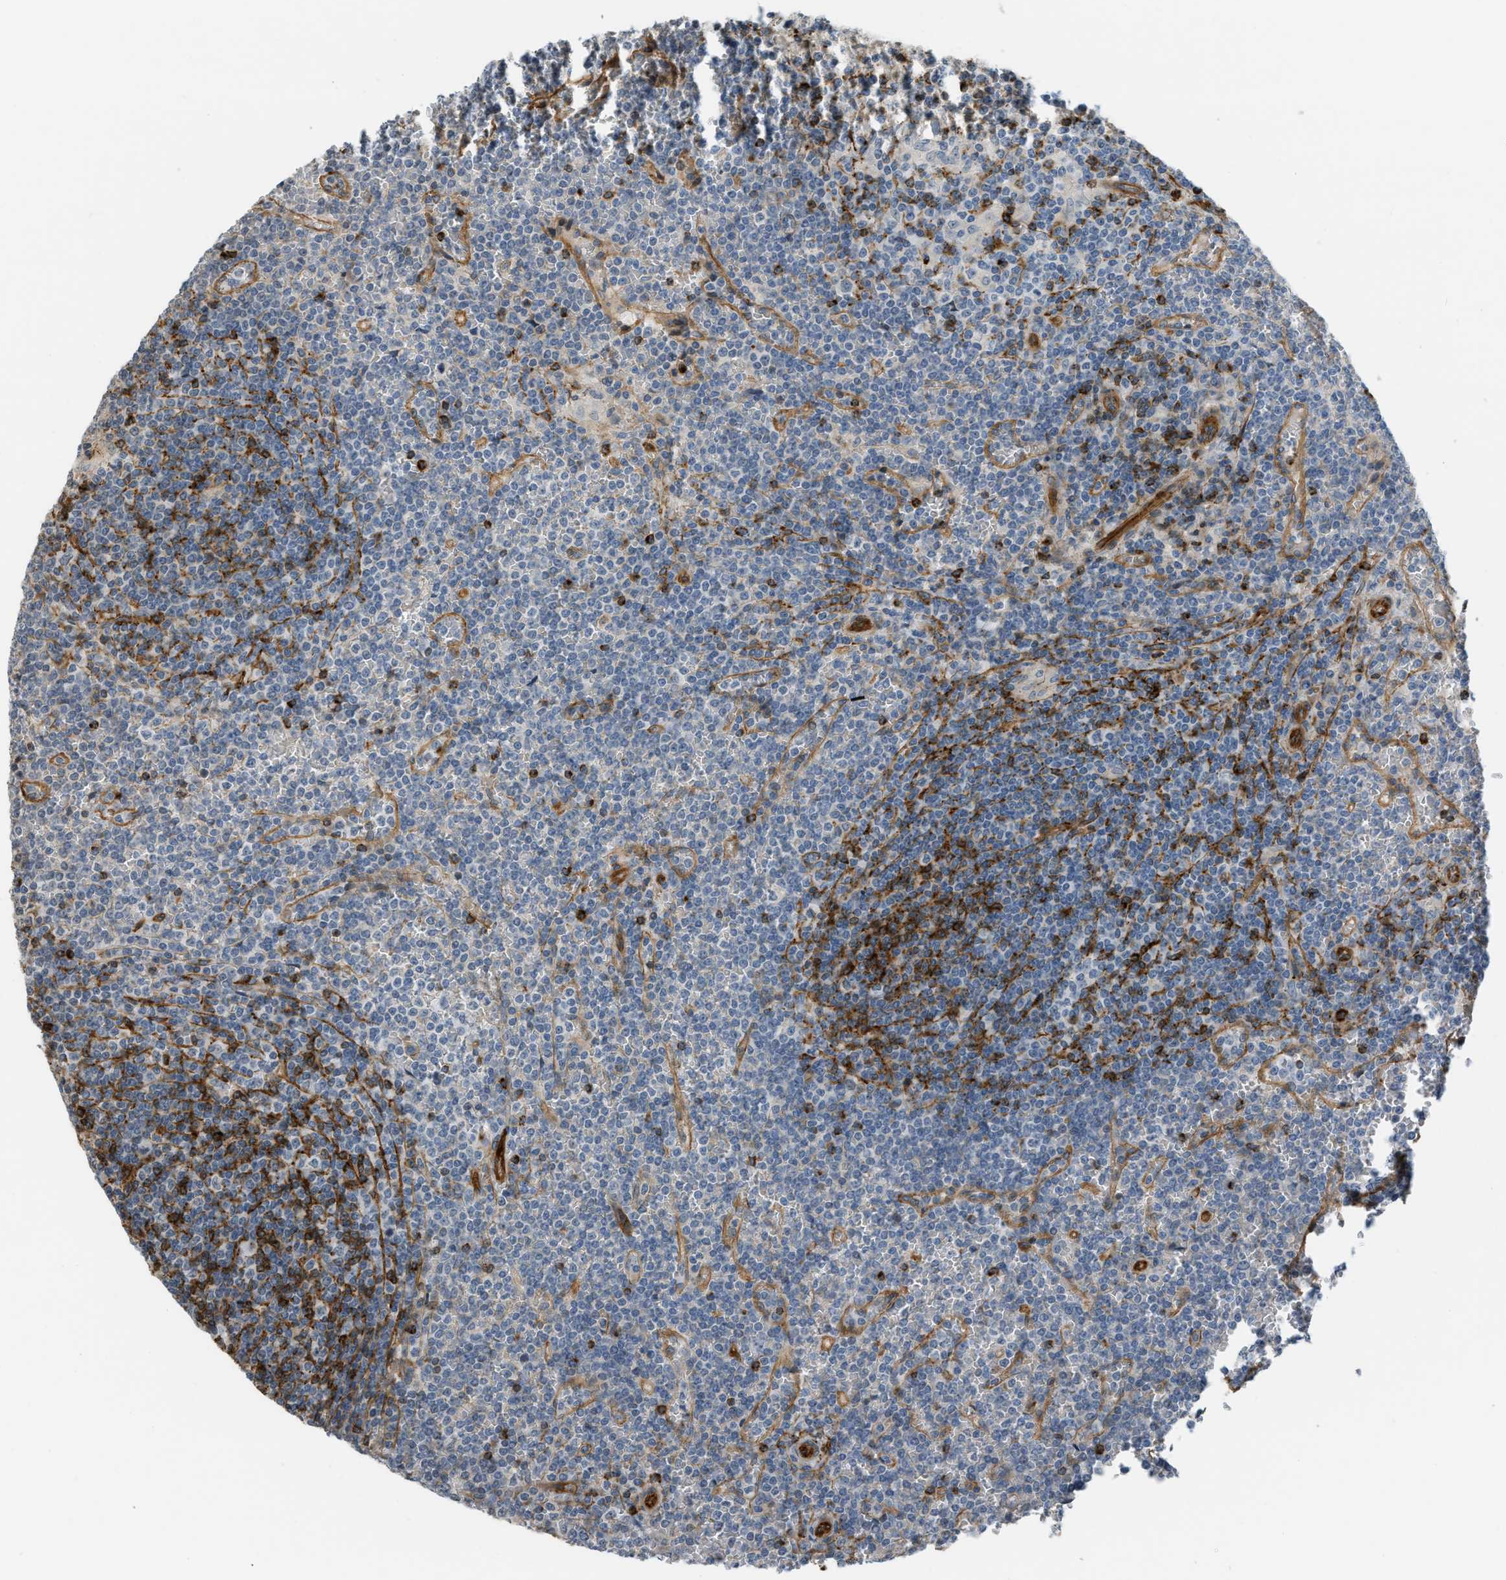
{"staining": {"intensity": "strong", "quantity": "<25%", "location": "cytoplasmic/membranous"}, "tissue": "lymphoma", "cell_type": "Tumor cells", "image_type": "cancer", "snomed": [{"axis": "morphology", "description": "Malignant lymphoma, non-Hodgkin's type, Low grade"}, {"axis": "topography", "description": "Spleen"}], "caption": "The photomicrograph reveals staining of low-grade malignant lymphoma, non-Hodgkin's type, revealing strong cytoplasmic/membranous protein positivity (brown color) within tumor cells.", "gene": "KIAA1671", "patient": {"sex": "female", "age": 19}}